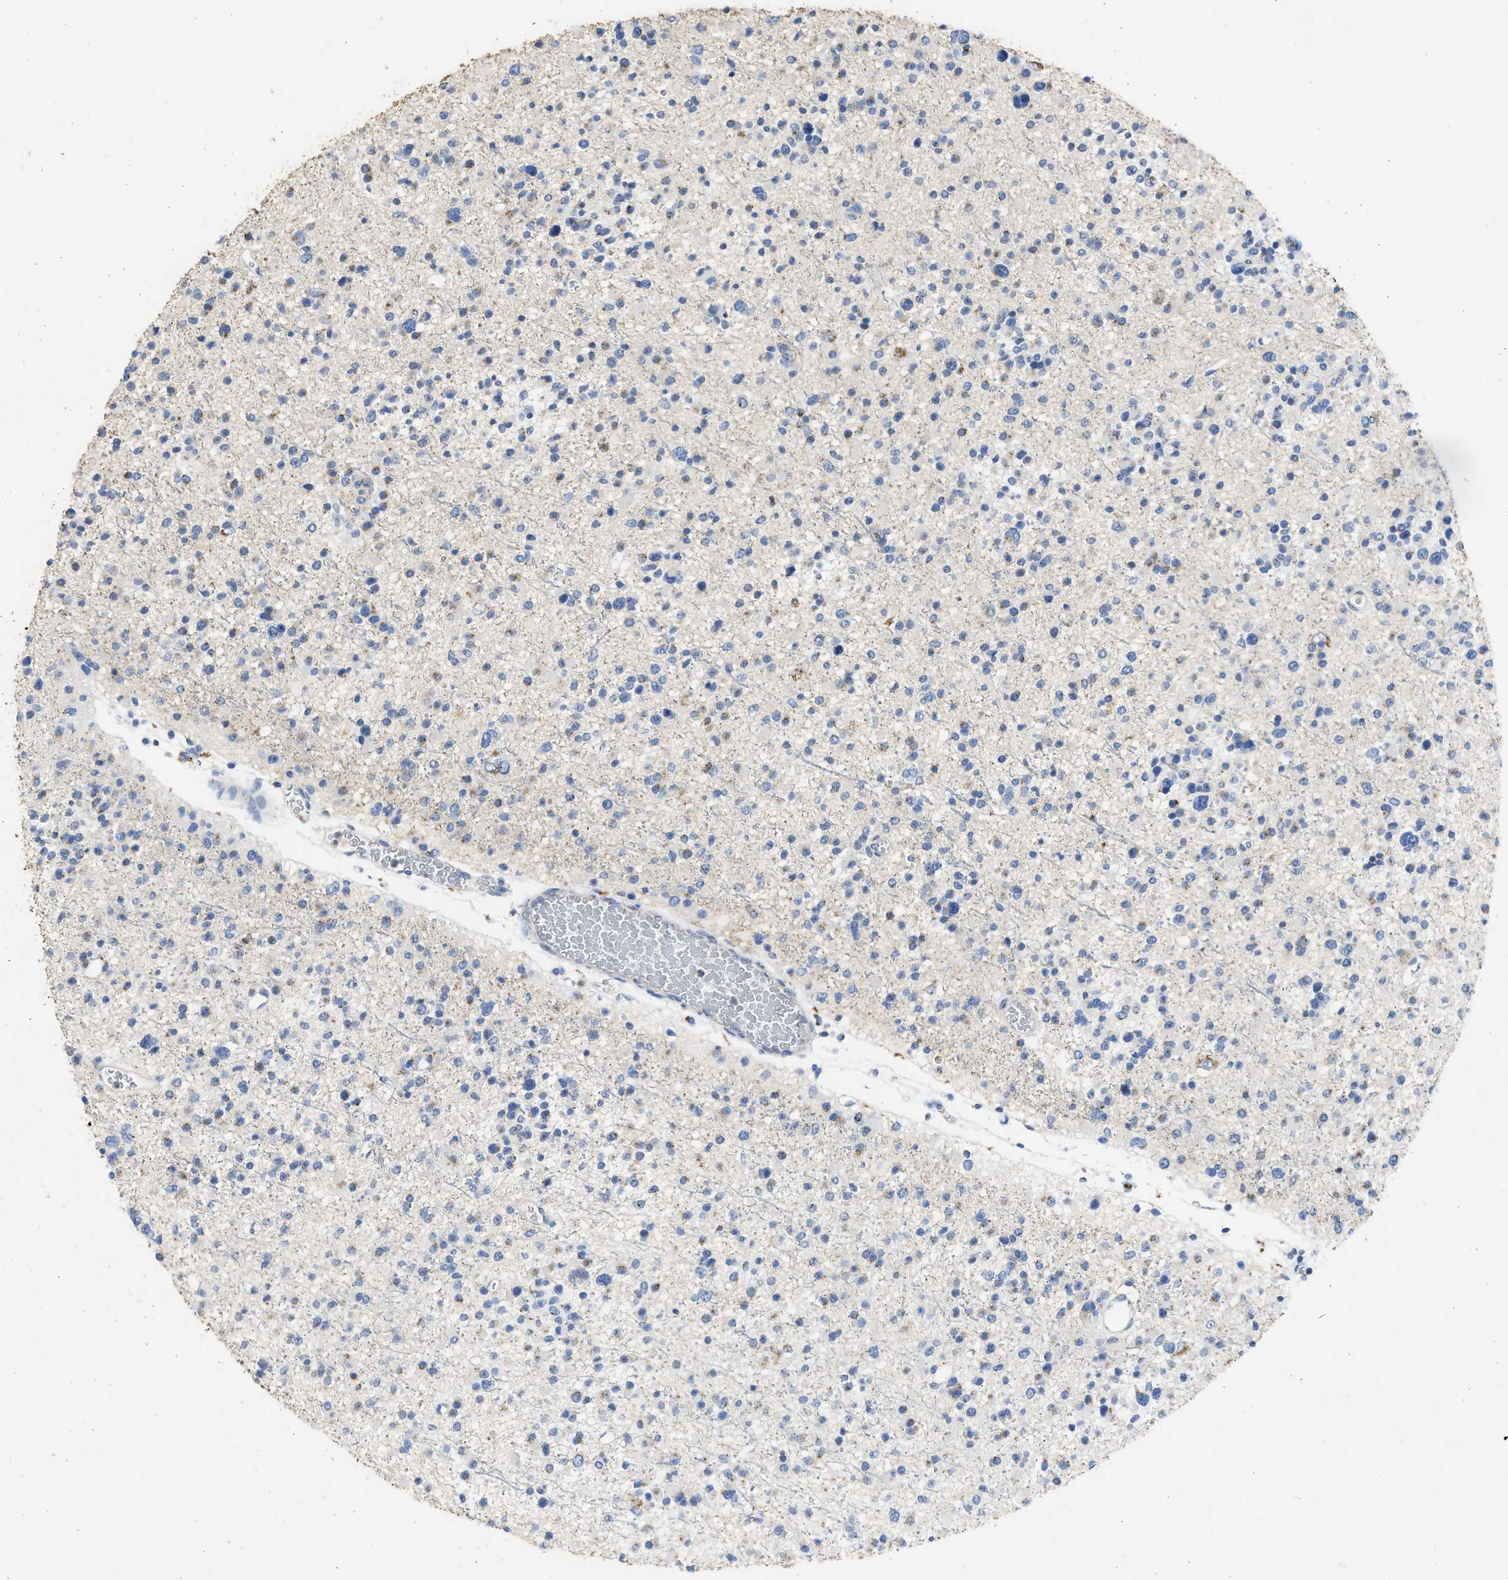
{"staining": {"intensity": "negative", "quantity": "none", "location": "none"}, "tissue": "glioma", "cell_type": "Tumor cells", "image_type": "cancer", "snomed": [{"axis": "morphology", "description": "Glioma, malignant, Low grade"}, {"axis": "topography", "description": "Brain"}], "caption": "Immunohistochemical staining of glioma demonstrates no significant staining in tumor cells.", "gene": "IPO8", "patient": {"sex": "female", "age": 22}}